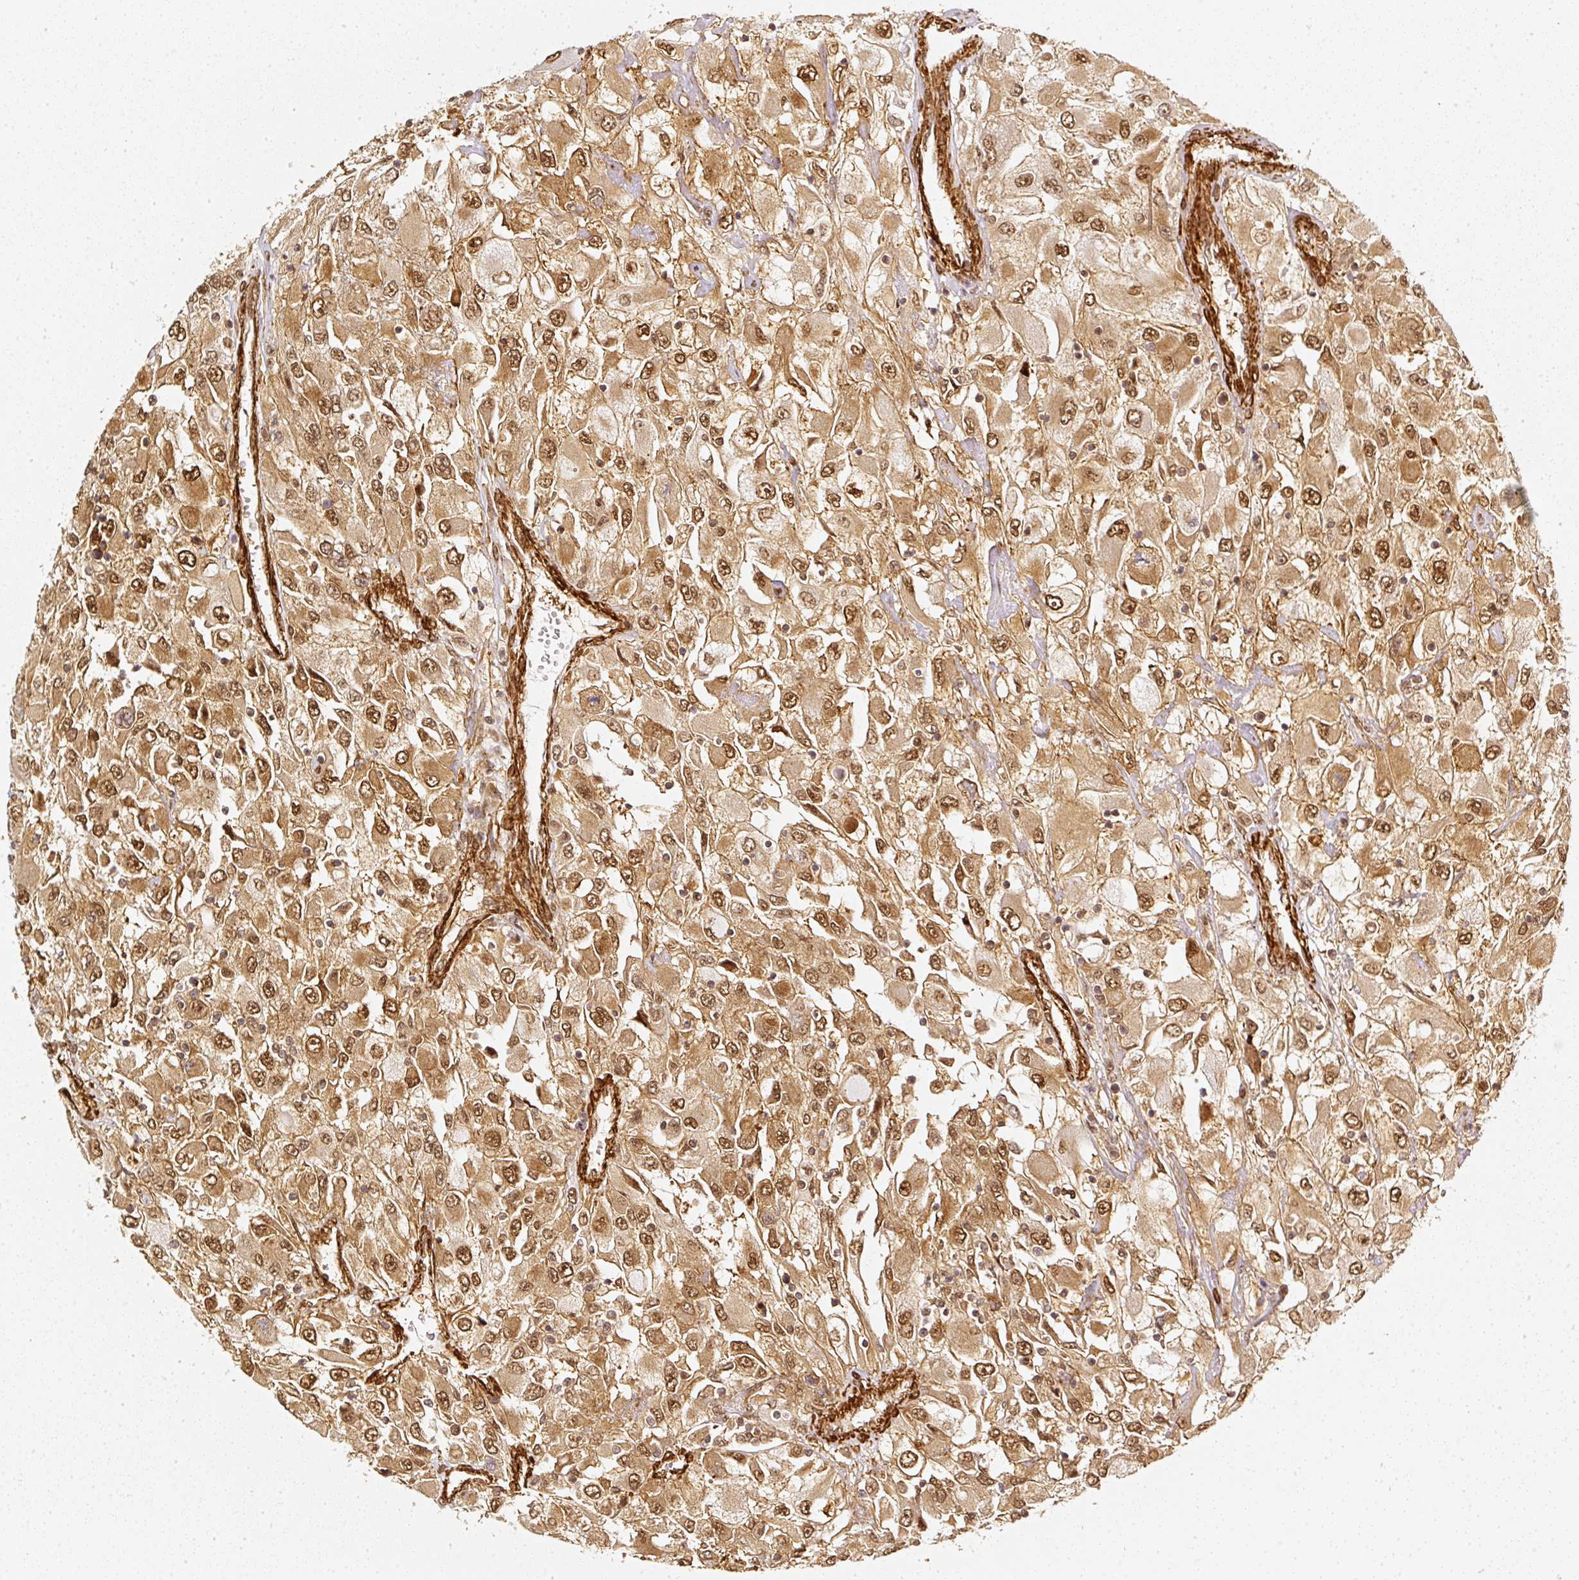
{"staining": {"intensity": "moderate", "quantity": ">75%", "location": "cytoplasmic/membranous,nuclear"}, "tissue": "renal cancer", "cell_type": "Tumor cells", "image_type": "cancer", "snomed": [{"axis": "morphology", "description": "Adenocarcinoma, NOS"}, {"axis": "topography", "description": "Kidney"}], "caption": "Renal cancer (adenocarcinoma) stained with DAB IHC demonstrates medium levels of moderate cytoplasmic/membranous and nuclear positivity in about >75% of tumor cells.", "gene": "PSMD1", "patient": {"sex": "female", "age": 52}}